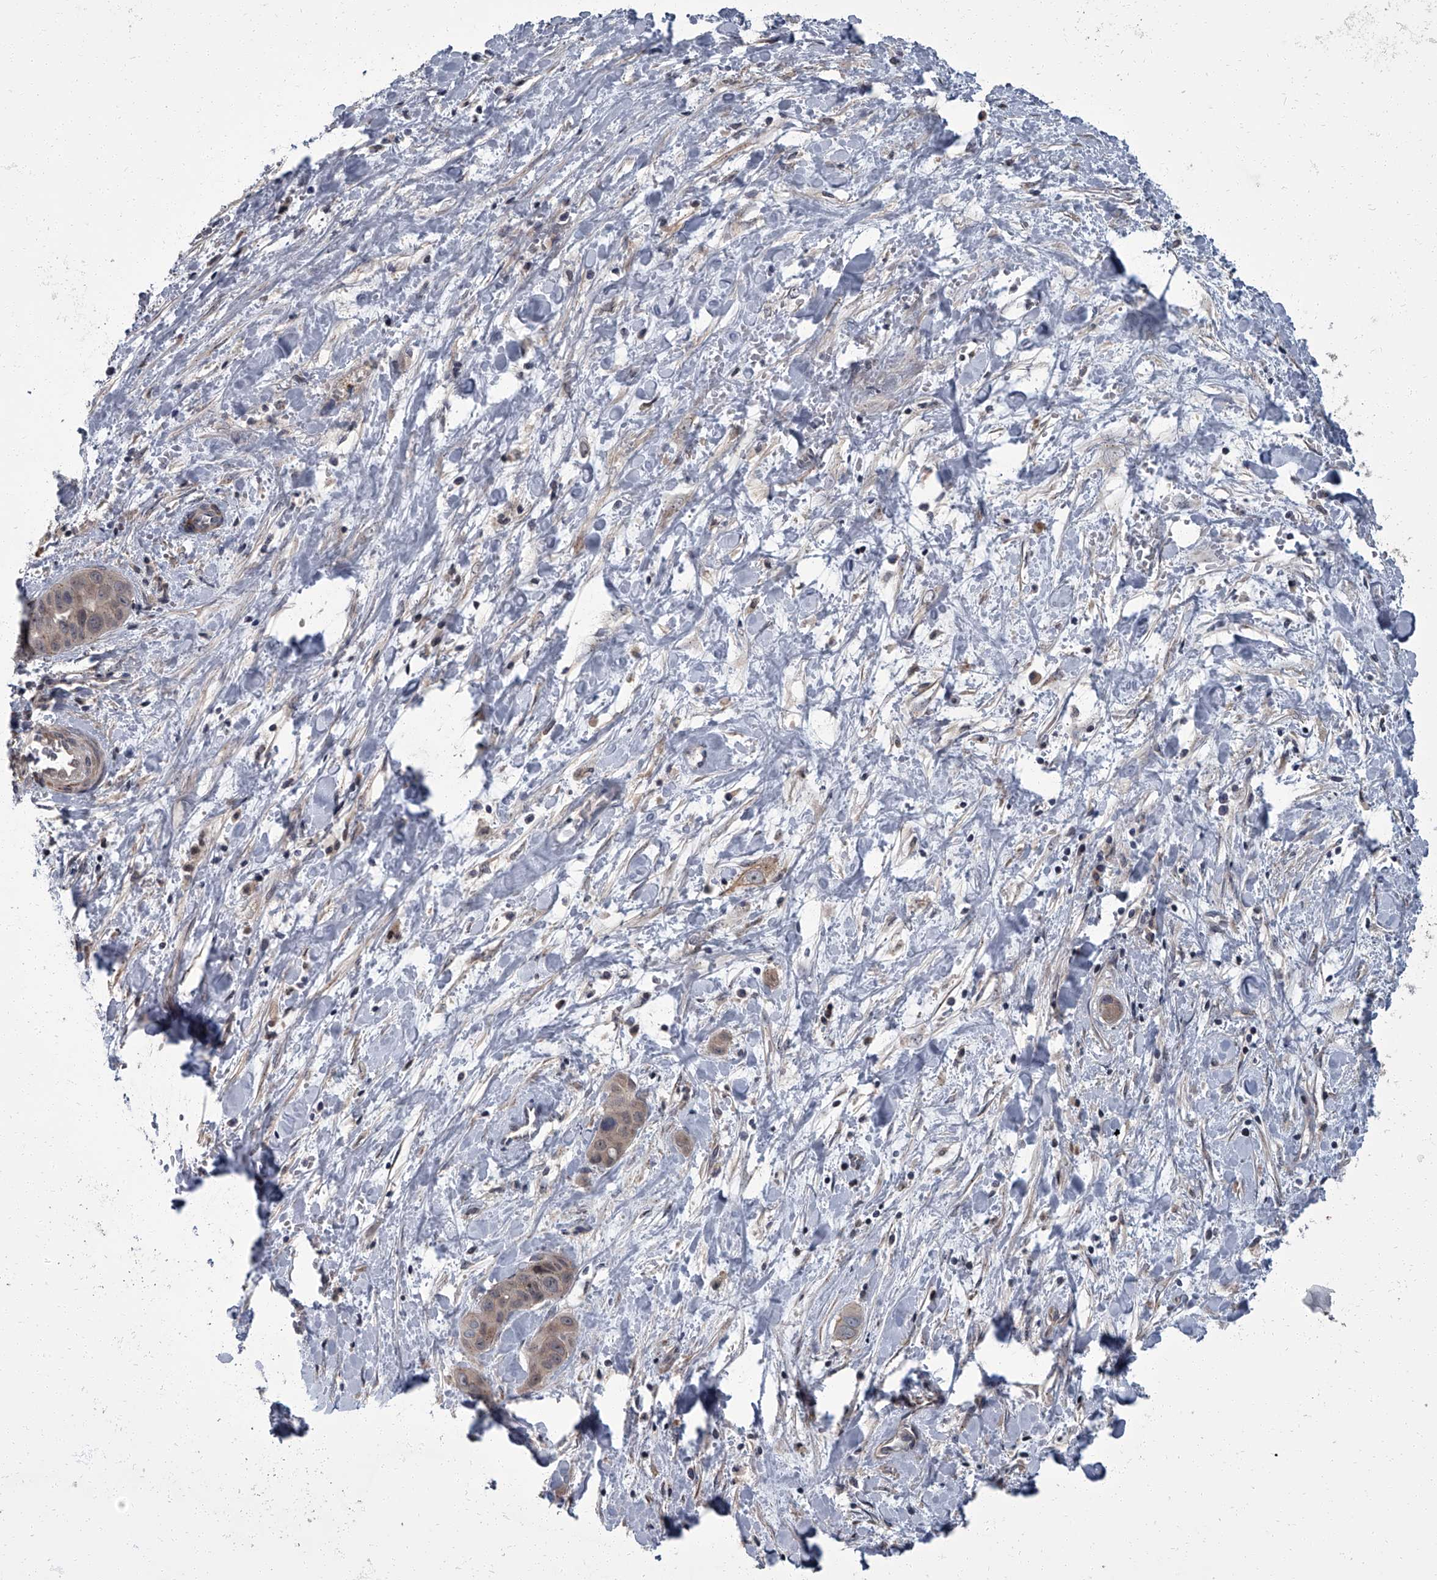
{"staining": {"intensity": "weak", "quantity": "<25%", "location": "cytoplasmic/membranous"}, "tissue": "liver cancer", "cell_type": "Tumor cells", "image_type": "cancer", "snomed": [{"axis": "morphology", "description": "Cholangiocarcinoma"}, {"axis": "topography", "description": "Liver"}], "caption": "Liver cholangiocarcinoma stained for a protein using IHC exhibits no positivity tumor cells.", "gene": "ZNF274", "patient": {"sex": "female", "age": 52}}